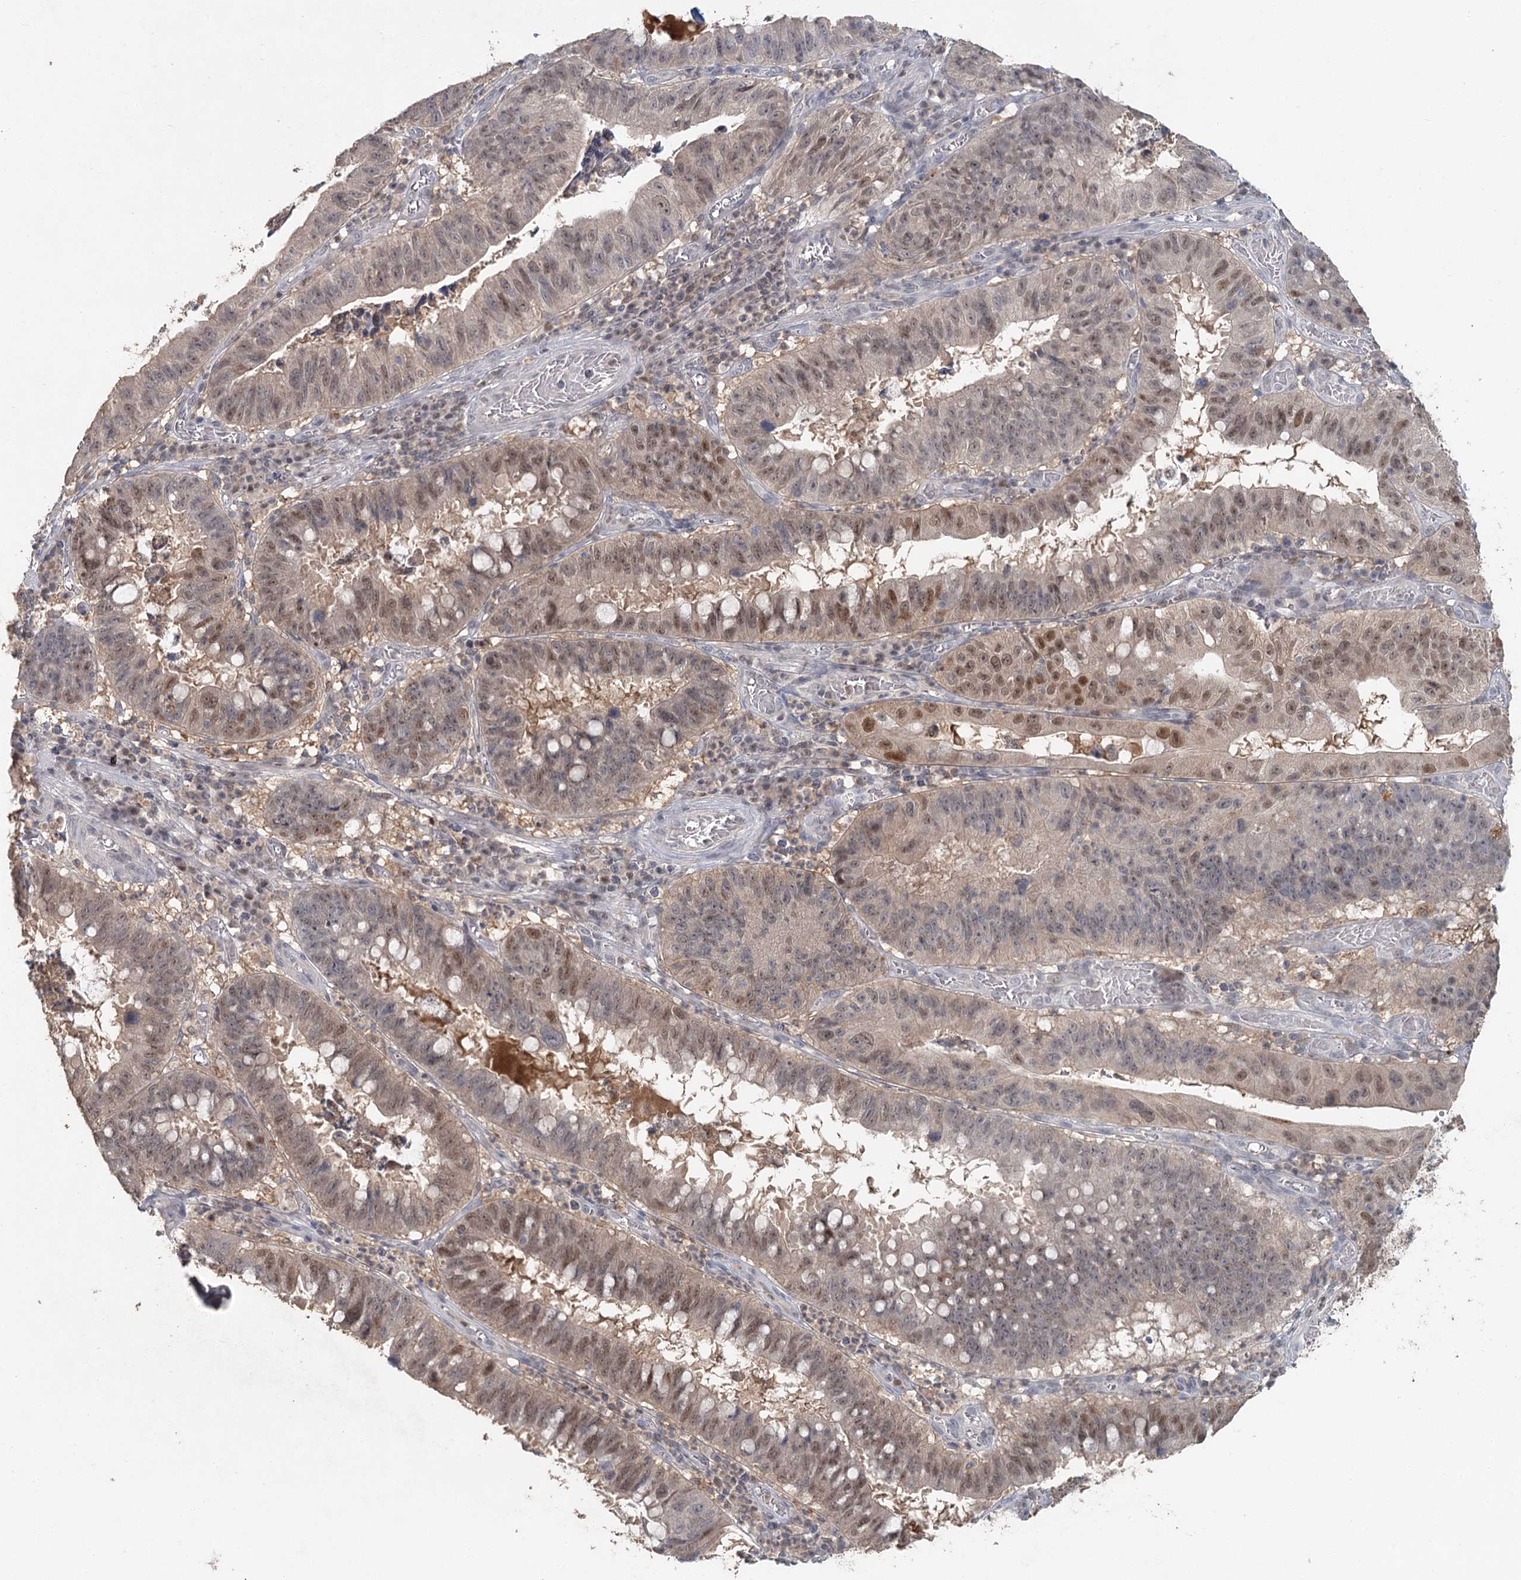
{"staining": {"intensity": "moderate", "quantity": "<25%", "location": "nuclear"}, "tissue": "stomach cancer", "cell_type": "Tumor cells", "image_type": "cancer", "snomed": [{"axis": "morphology", "description": "Adenocarcinoma, NOS"}, {"axis": "topography", "description": "Stomach"}], "caption": "Immunohistochemistry (DAB (3,3'-diaminobenzidine)) staining of stomach cancer displays moderate nuclear protein positivity in approximately <25% of tumor cells.", "gene": "ADK", "patient": {"sex": "male", "age": 59}}